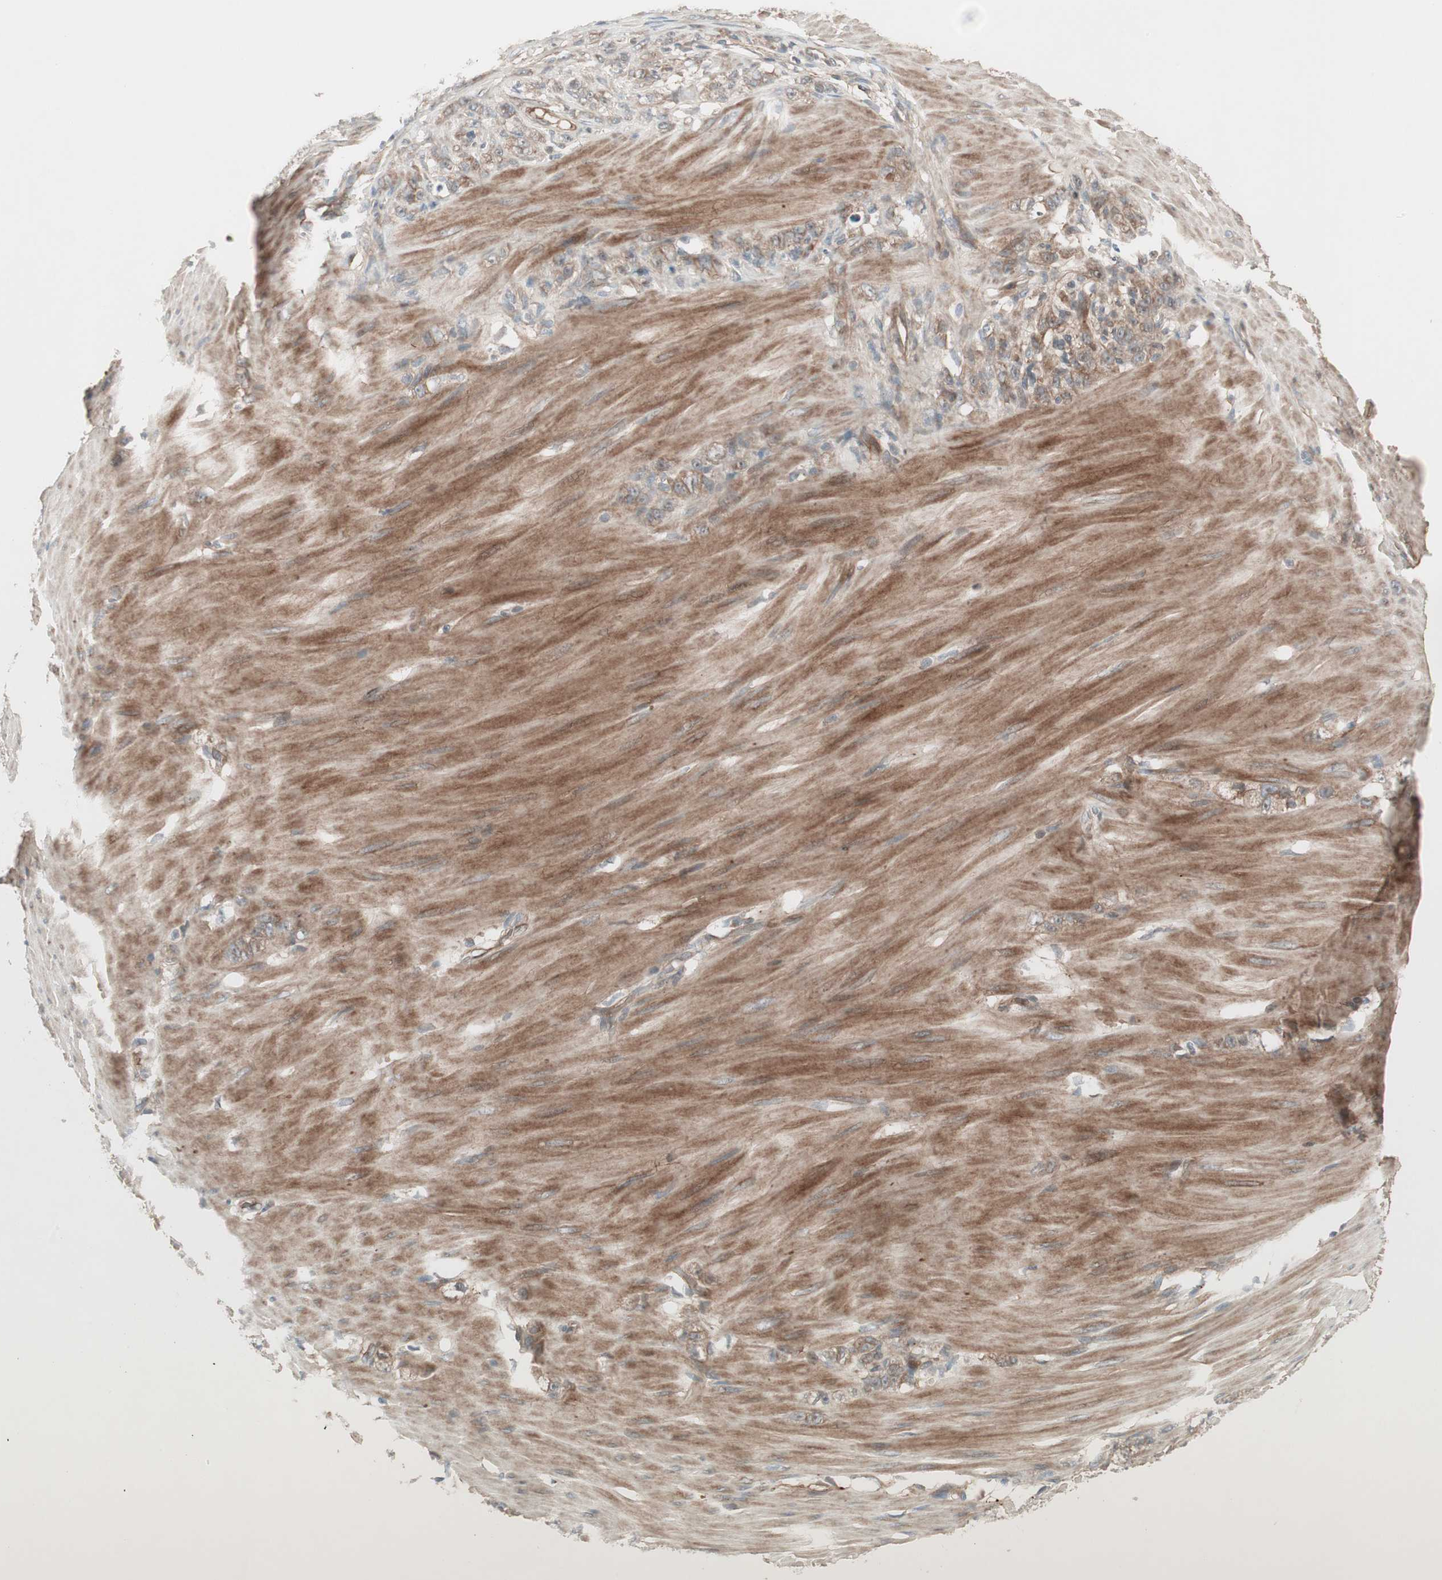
{"staining": {"intensity": "moderate", "quantity": ">75%", "location": "cytoplasmic/membranous"}, "tissue": "stomach cancer", "cell_type": "Tumor cells", "image_type": "cancer", "snomed": [{"axis": "morphology", "description": "Adenocarcinoma, NOS"}, {"axis": "topography", "description": "Stomach"}], "caption": "Protein expression analysis of human stomach cancer (adenocarcinoma) reveals moderate cytoplasmic/membranous positivity in about >75% of tumor cells.", "gene": "TFPI", "patient": {"sex": "male", "age": 82}}